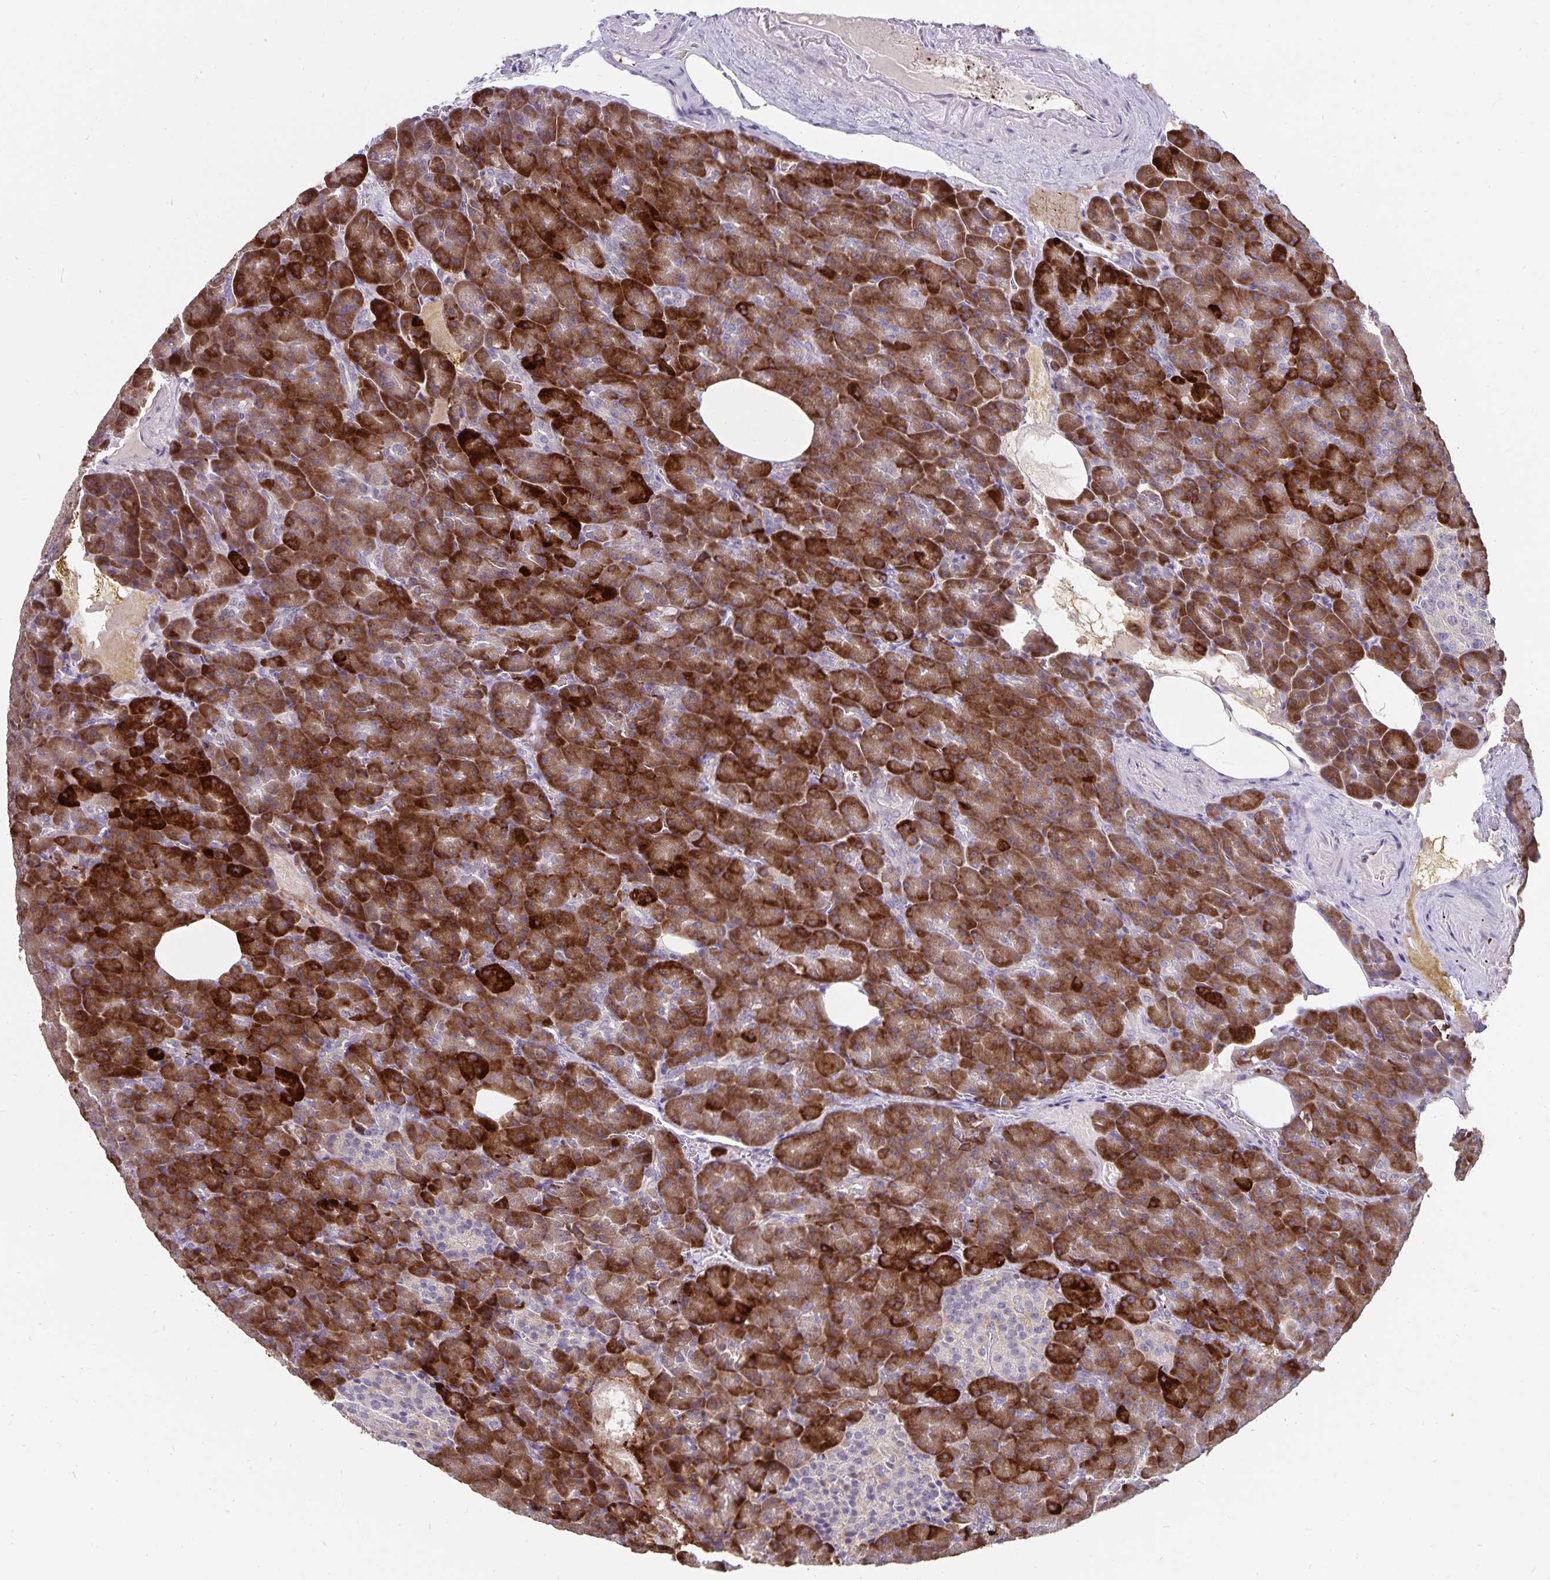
{"staining": {"intensity": "strong", "quantity": "25%-75%", "location": "cytoplasmic/membranous"}, "tissue": "pancreas", "cell_type": "Exocrine glandular cells", "image_type": "normal", "snomed": [{"axis": "morphology", "description": "Normal tissue, NOS"}, {"axis": "topography", "description": "Pancreas"}], "caption": "Protein expression analysis of unremarkable pancreas exhibits strong cytoplasmic/membranous expression in approximately 25%-75% of exocrine glandular cells.", "gene": "CDKN2B", "patient": {"sex": "female", "age": 74}}